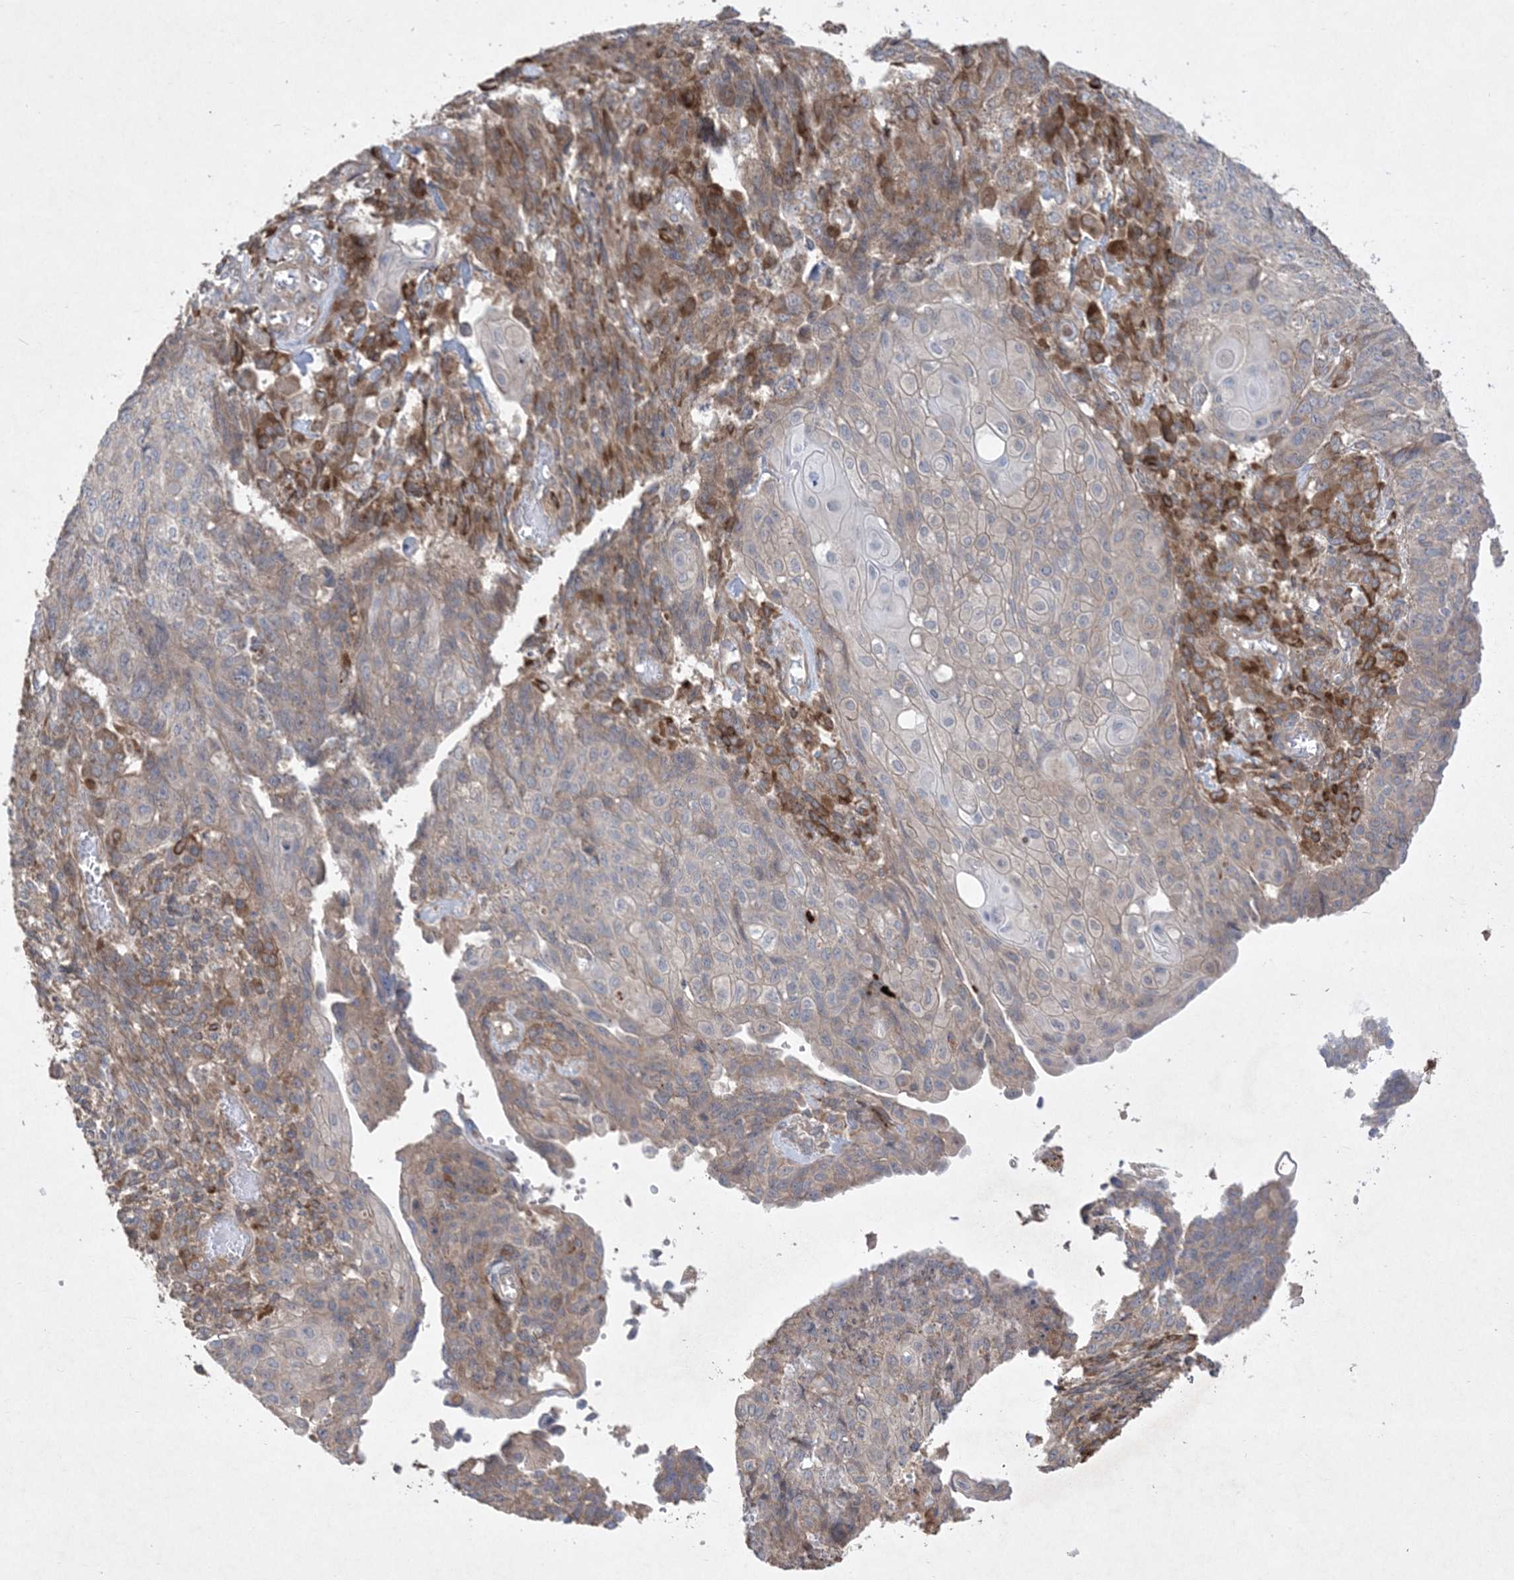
{"staining": {"intensity": "weak", "quantity": "<25%", "location": "cytoplasmic/membranous"}, "tissue": "endometrial cancer", "cell_type": "Tumor cells", "image_type": "cancer", "snomed": [{"axis": "morphology", "description": "Adenocarcinoma, NOS"}, {"axis": "topography", "description": "Endometrium"}], "caption": "High power microscopy histopathology image of an immunohistochemistry (IHC) image of endometrial cancer, revealing no significant positivity in tumor cells. (Brightfield microscopy of DAB (3,3'-diaminobenzidine) immunohistochemistry at high magnification).", "gene": "MASP2", "patient": {"sex": "female", "age": 32}}